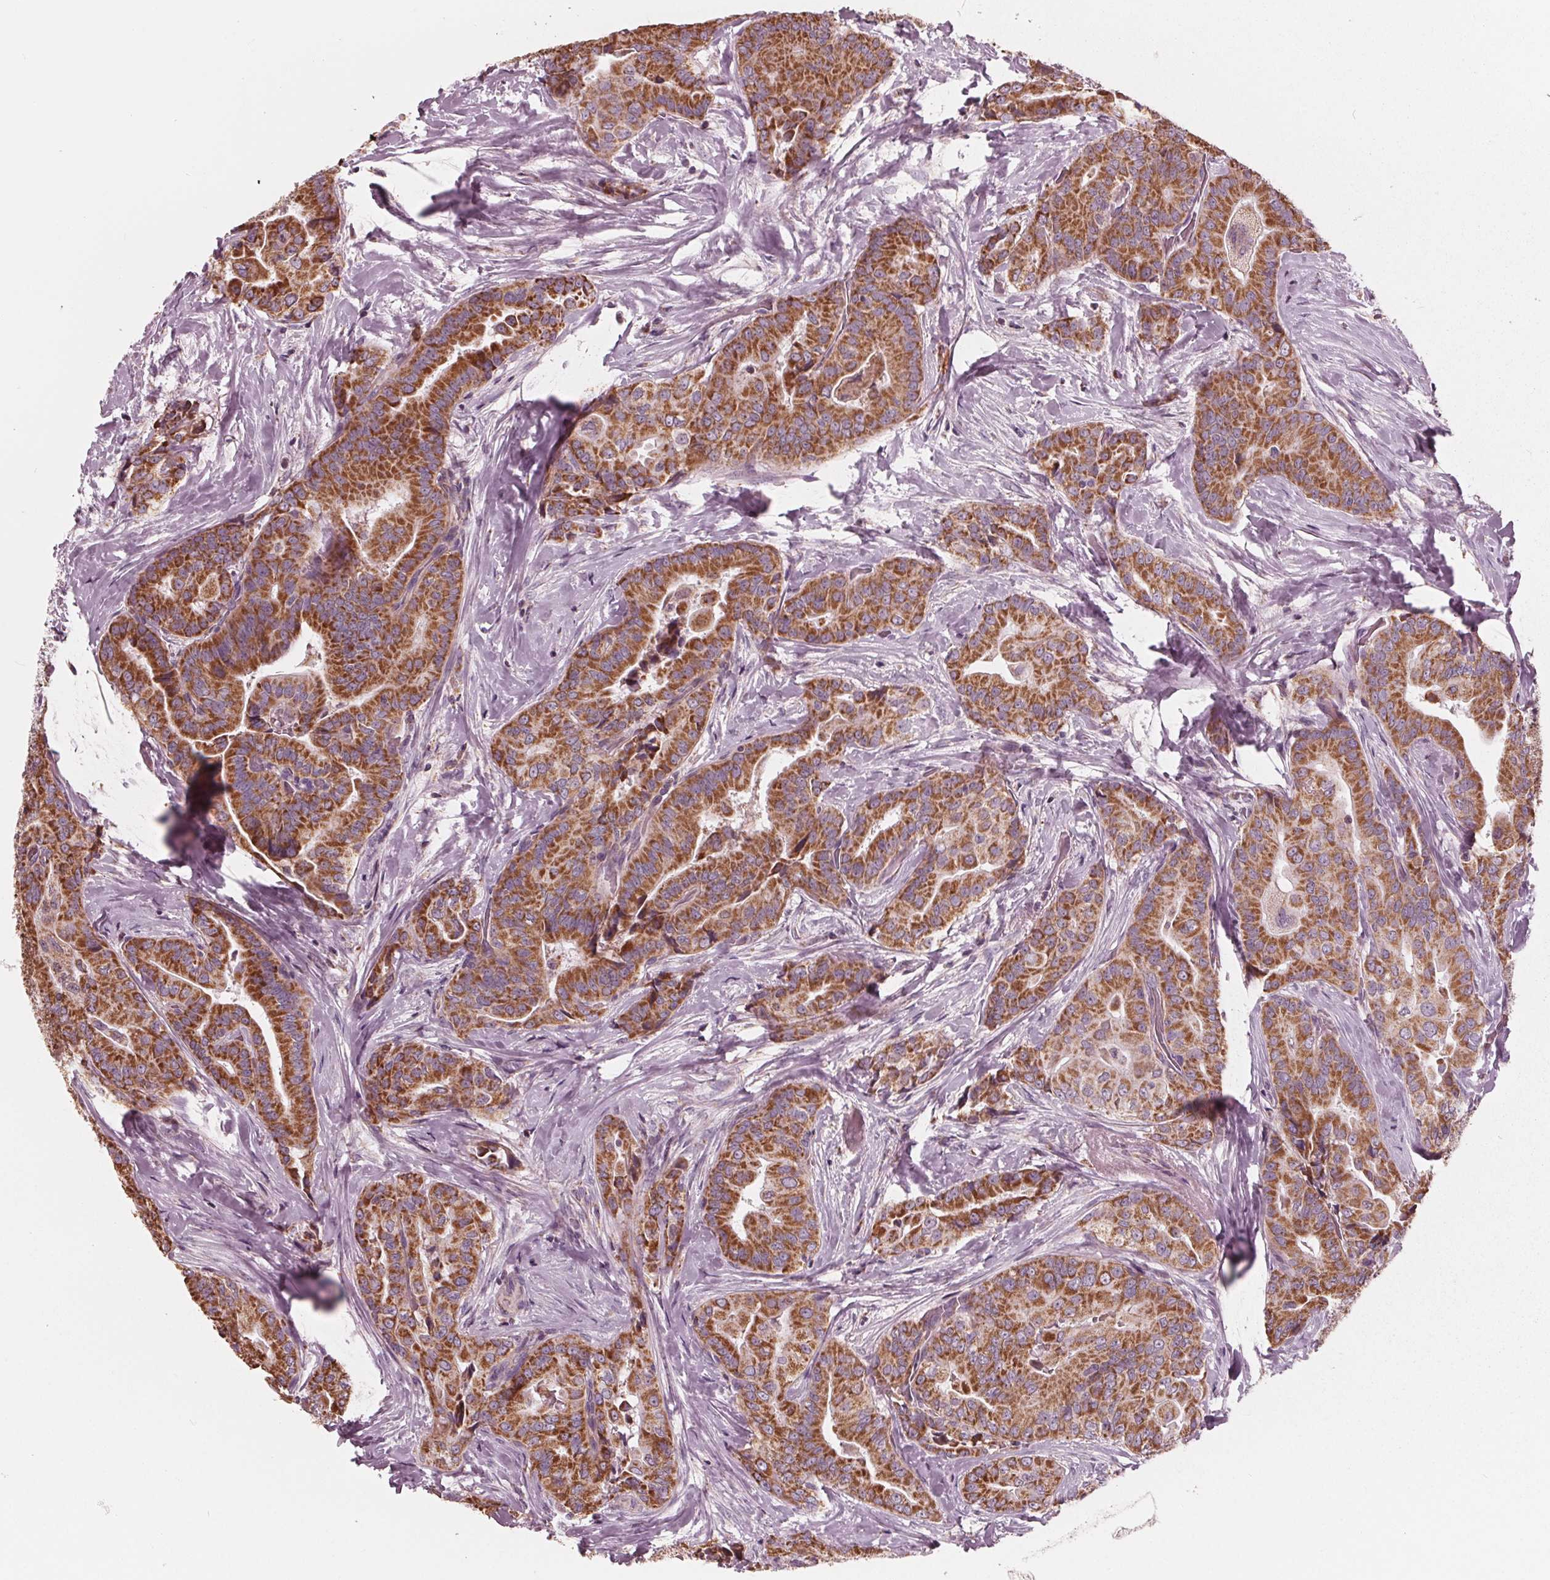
{"staining": {"intensity": "moderate", "quantity": ">75%", "location": "cytoplasmic/membranous"}, "tissue": "thyroid cancer", "cell_type": "Tumor cells", "image_type": "cancer", "snomed": [{"axis": "morphology", "description": "Papillary adenocarcinoma, NOS"}, {"axis": "topography", "description": "Thyroid gland"}], "caption": "Thyroid cancer tissue displays moderate cytoplasmic/membranous staining in about >75% of tumor cells, visualized by immunohistochemistry. (Brightfield microscopy of DAB IHC at high magnification).", "gene": "DCAF4L2", "patient": {"sex": "male", "age": 61}}